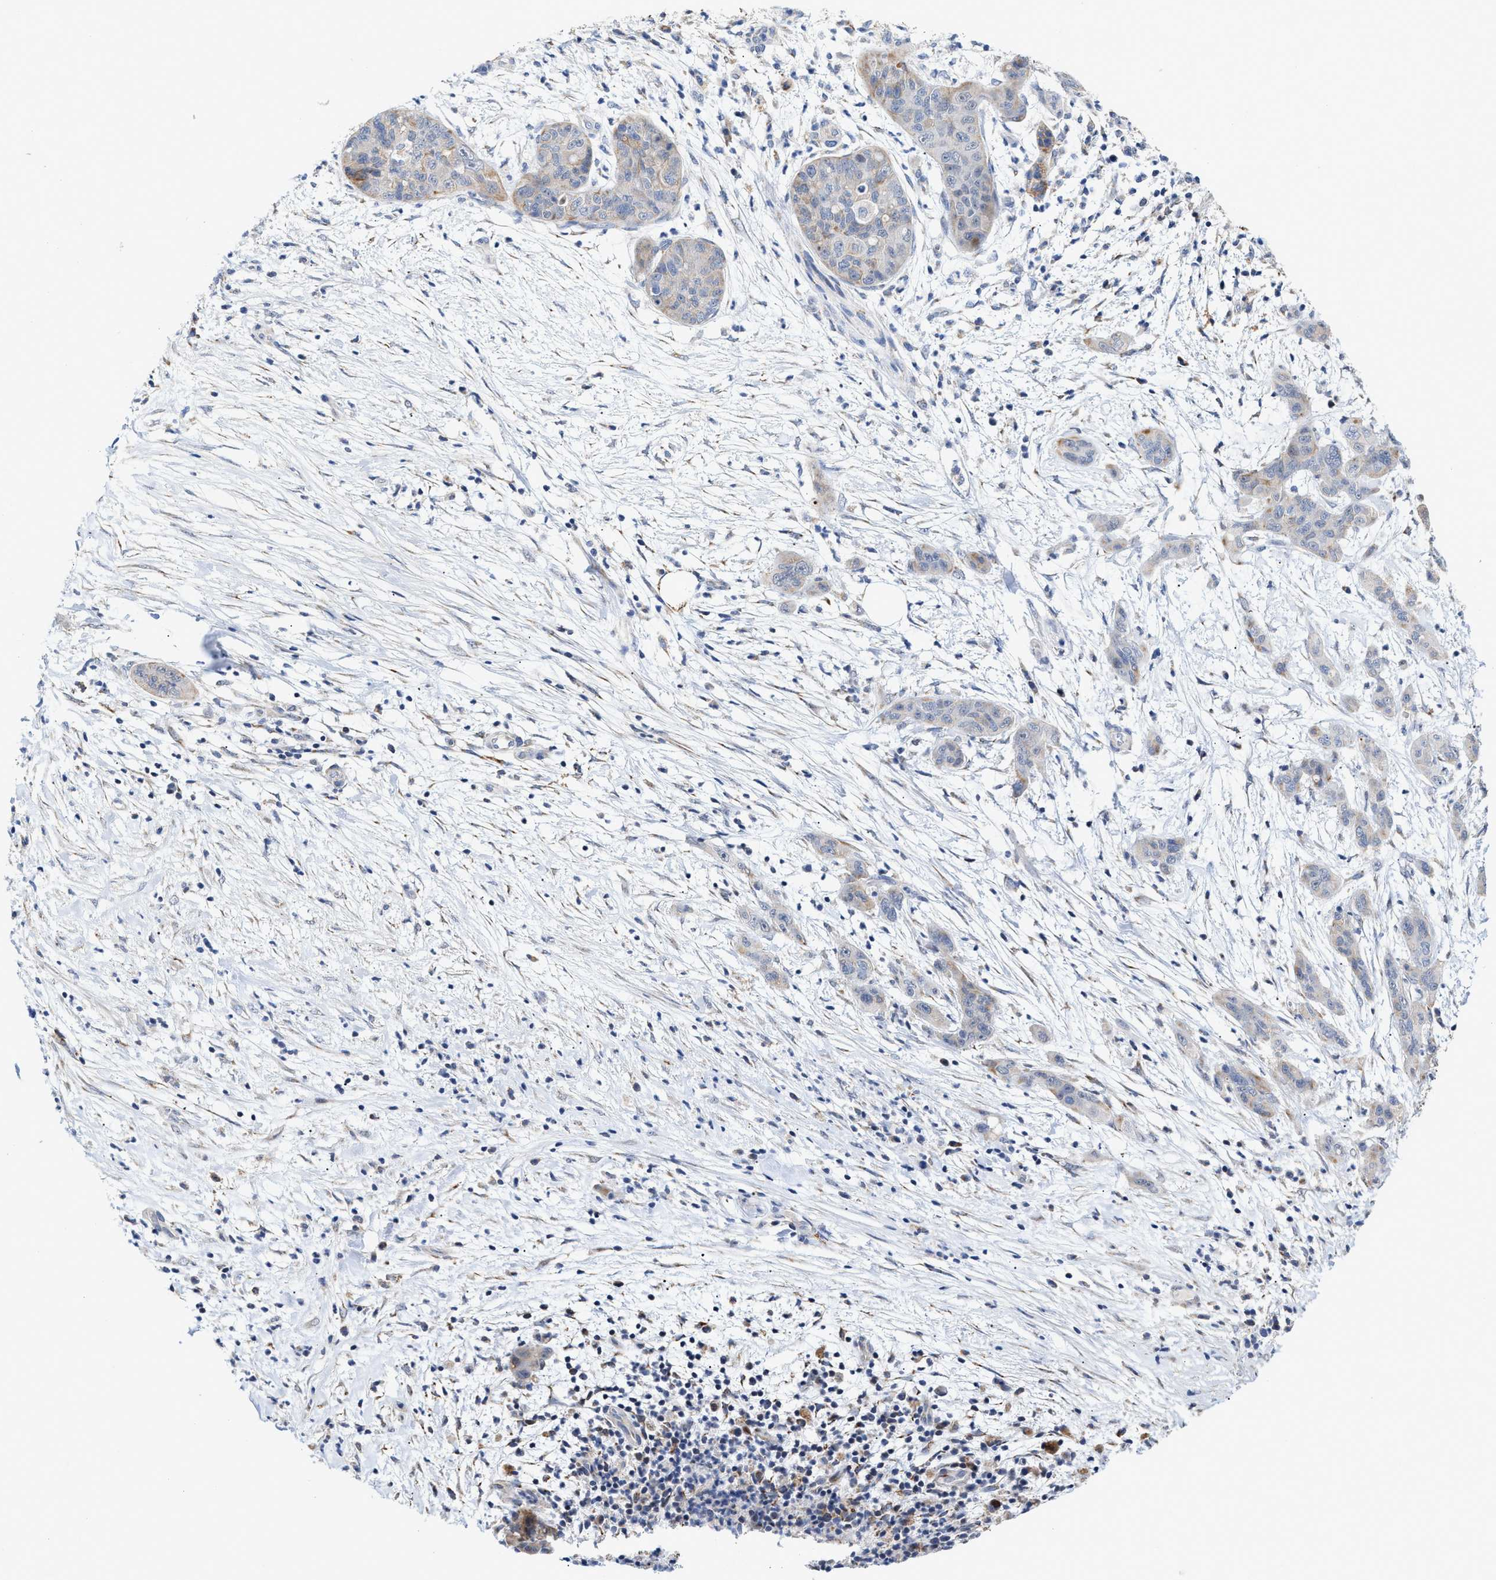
{"staining": {"intensity": "weak", "quantity": "<25%", "location": "cytoplasmic/membranous"}, "tissue": "pancreatic cancer", "cell_type": "Tumor cells", "image_type": "cancer", "snomed": [{"axis": "morphology", "description": "Adenocarcinoma, NOS"}, {"axis": "topography", "description": "Pancreas"}], "caption": "High power microscopy image of an immunohistochemistry histopathology image of pancreatic cancer, revealing no significant staining in tumor cells.", "gene": "JAG1", "patient": {"sex": "female", "age": 78}}